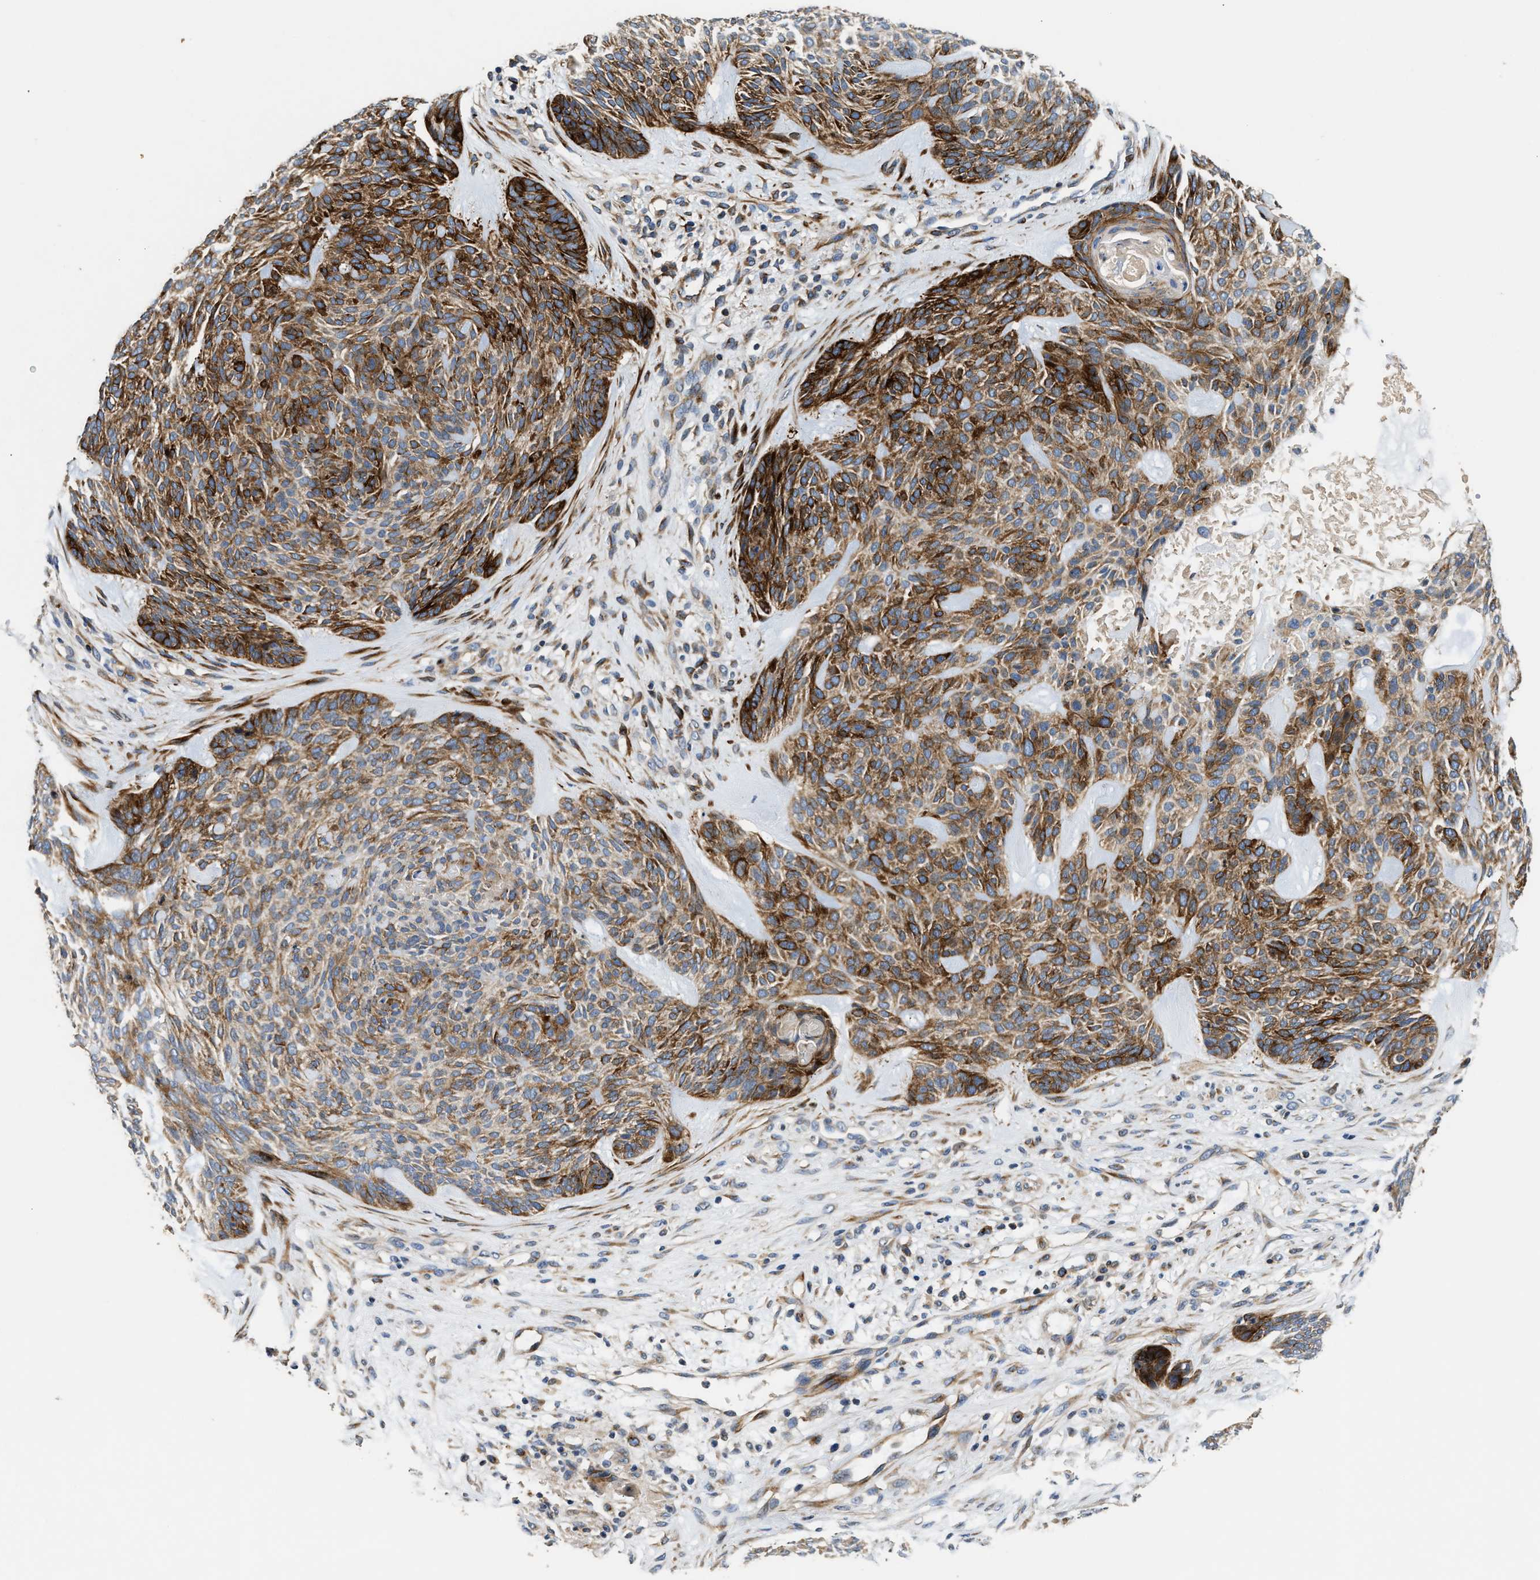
{"staining": {"intensity": "strong", "quantity": "25%-75%", "location": "cytoplasmic/membranous"}, "tissue": "skin cancer", "cell_type": "Tumor cells", "image_type": "cancer", "snomed": [{"axis": "morphology", "description": "Basal cell carcinoma"}, {"axis": "topography", "description": "Skin"}], "caption": "A high-resolution image shows IHC staining of basal cell carcinoma (skin), which displays strong cytoplasmic/membranous staining in approximately 25%-75% of tumor cells. Using DAB (brown) and hematoxylin (blue) stains, captured at high magnification using brightfield microscopy.", "gene": "IL17RC", "patient": {"sex": "male", "age": 55}}